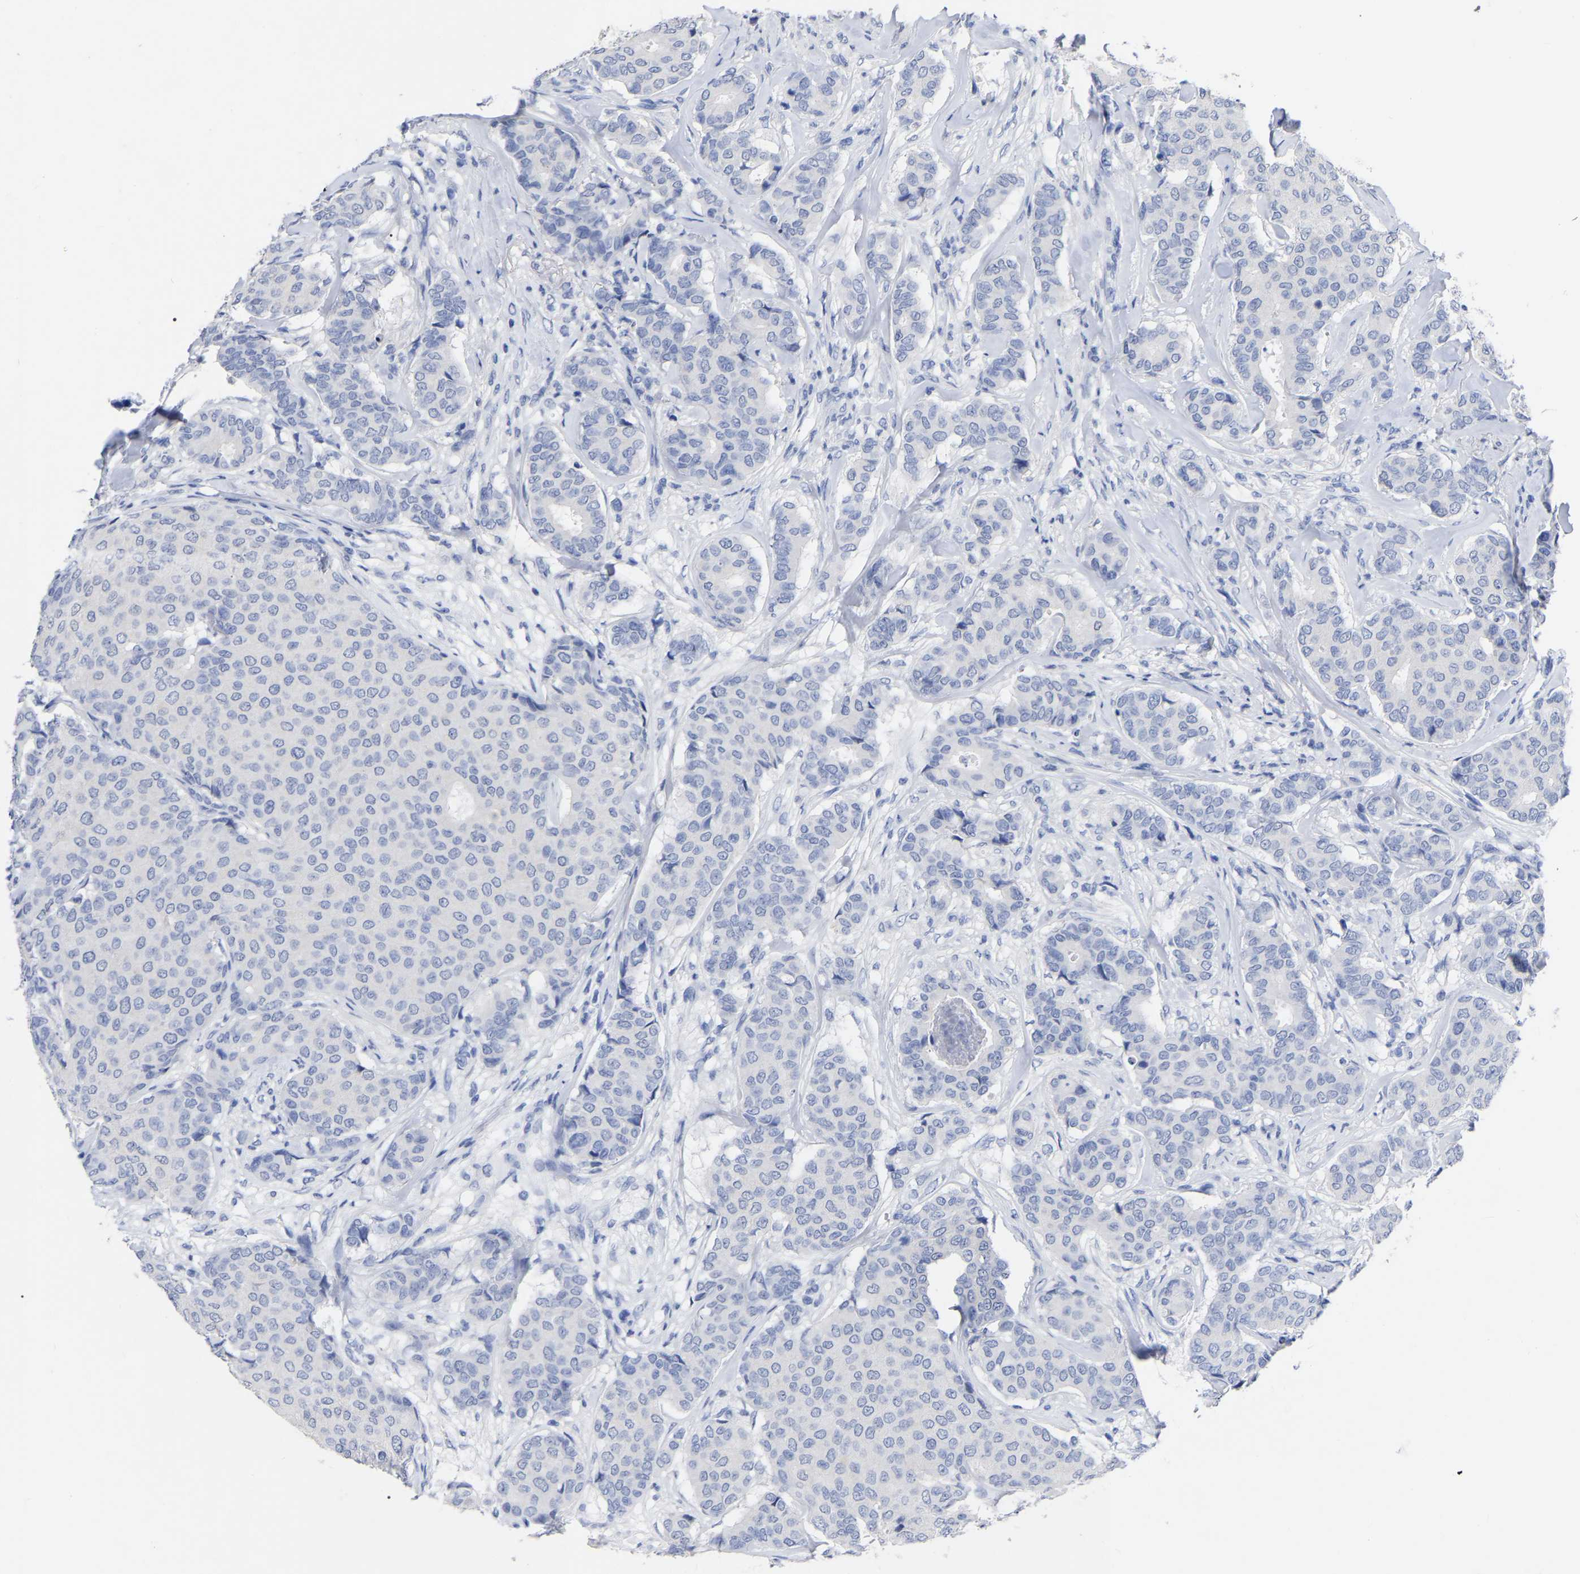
{"staining": {"intensity": "negative", "quantity": "none", "location": "none"}, "tissue": "breast cancer", "cell_type": "Tumor cells", "image_type": "cancer", "snomed": [{"axis": "morphology", "description": "Duct carcinoma"}, {"axis": "topography", "description": "Breast"}], "caption": "Immunohistochemistry (IHC) of breast cancer exhibits no positivity in tumor cells.", "gene": "ANXA13", "patient": {"sex": "female", "age": 75}}